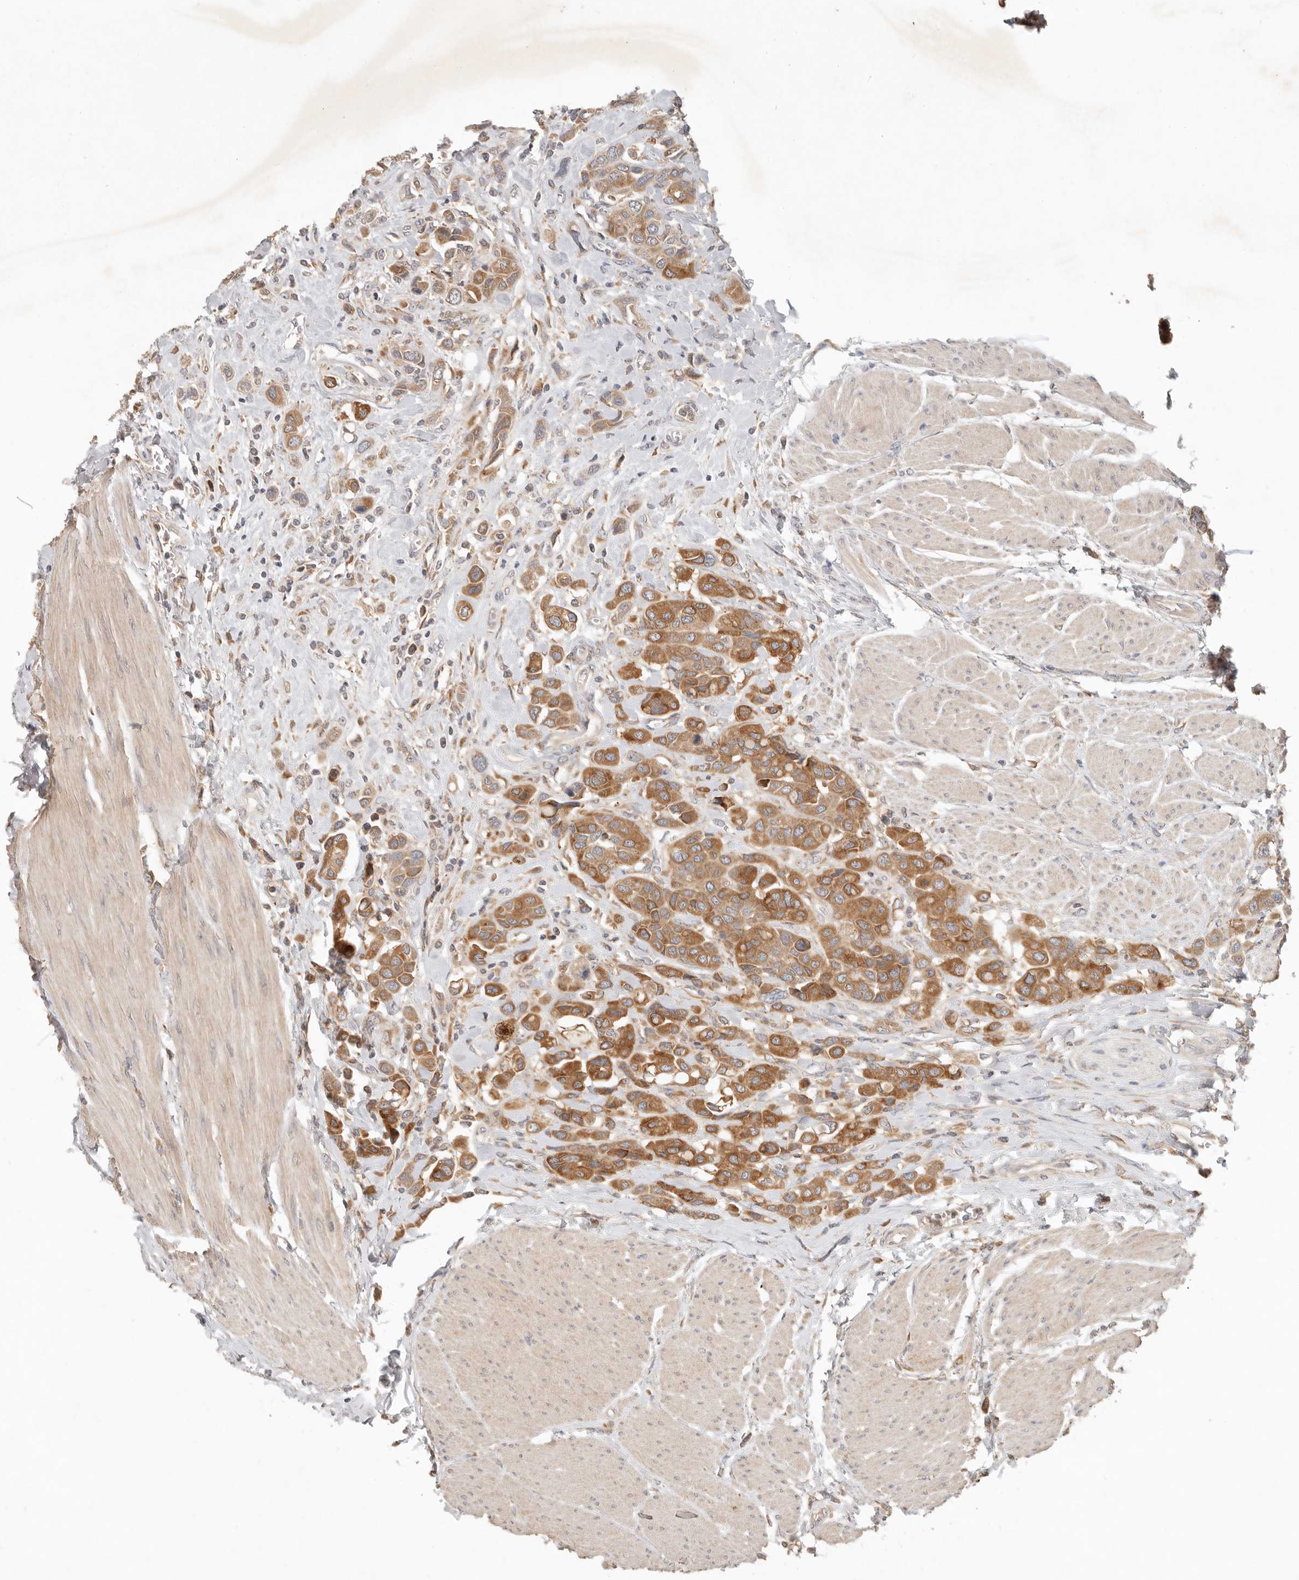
{"staining": {"intensity": "moderate", "quantity": ">75%", "location": "cytoplasmic/membranous"}, "tissue": "urothelial cancer", "cell_type": "Tumor cells", "image_type": "cancer", "snomed": [{"axis": "morphology", "description": "Urothelial carcinoma, High grade"}, {"axis": "topography", "description": "Urinary bladder"}], "caption": "A high-resolution micrograph shows IHC staining of urothelial cancer, which shows moderate cytoplasmic/membranous staining in approximately >75% of tumor cells.", "gene": "ARHGEF10L", "patient": {"sex": "male", "age": 50}}